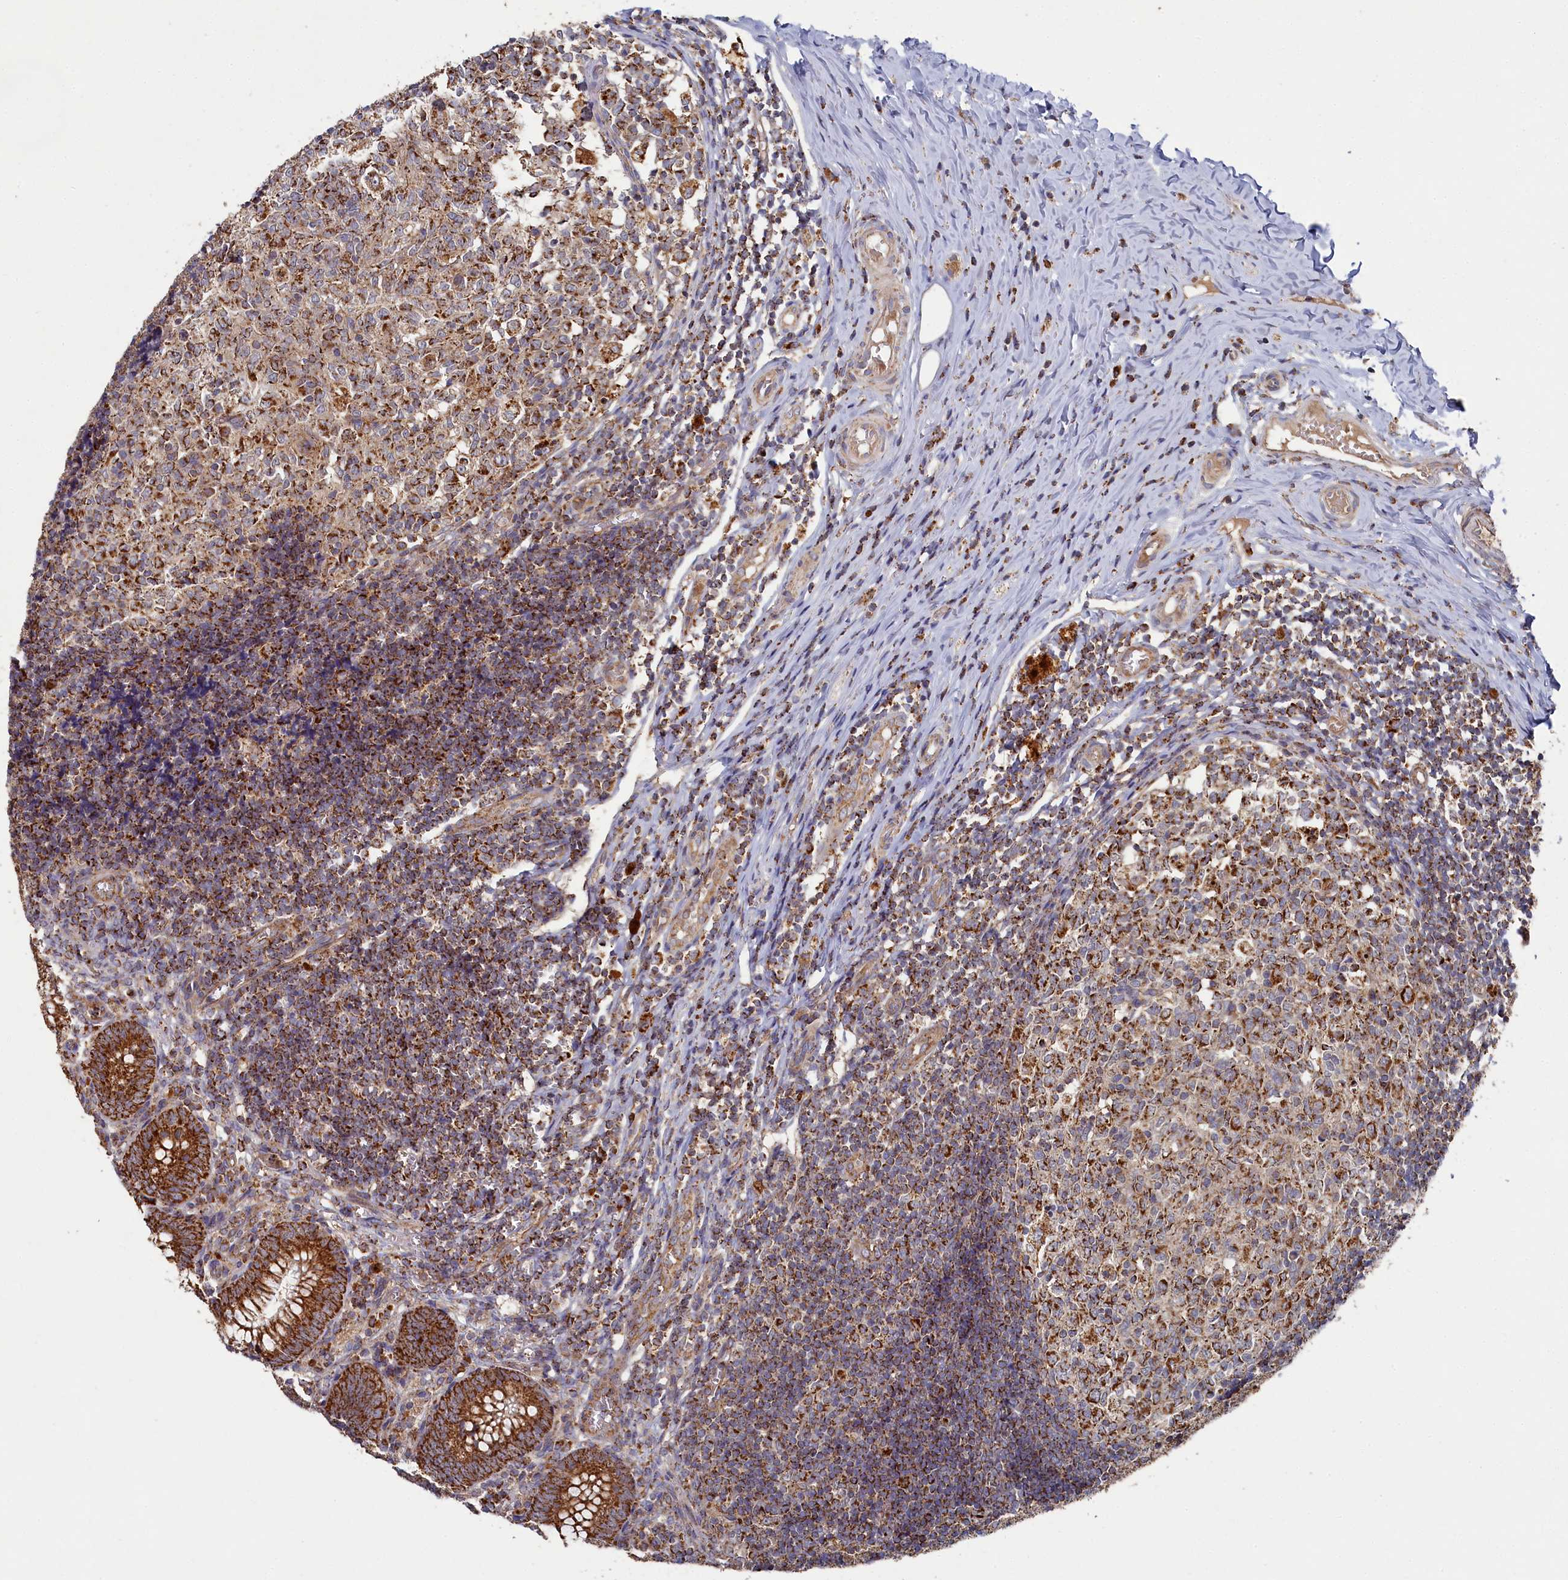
{"staining": {"intensity": "strong", "quantity": ">75%", "location": "cytoplasmic/membranous"}, "tissue": "appendix", "cell_type": "Glandular cells", "image_type": "normal", "snomed": [{"axis": "morphology", "description": "Normal tissue, NOS"}, {"axis": "topography", "description": "Appendix"}], "caption": "A micrograph showing strong cytoplasmic/membranous staining in about >75% of glandular cells in normal appendix, as visualized by brown immunohistochemical staining.", "gene": "HAUS2", "patient": {"sex": "male", "age": 8}}